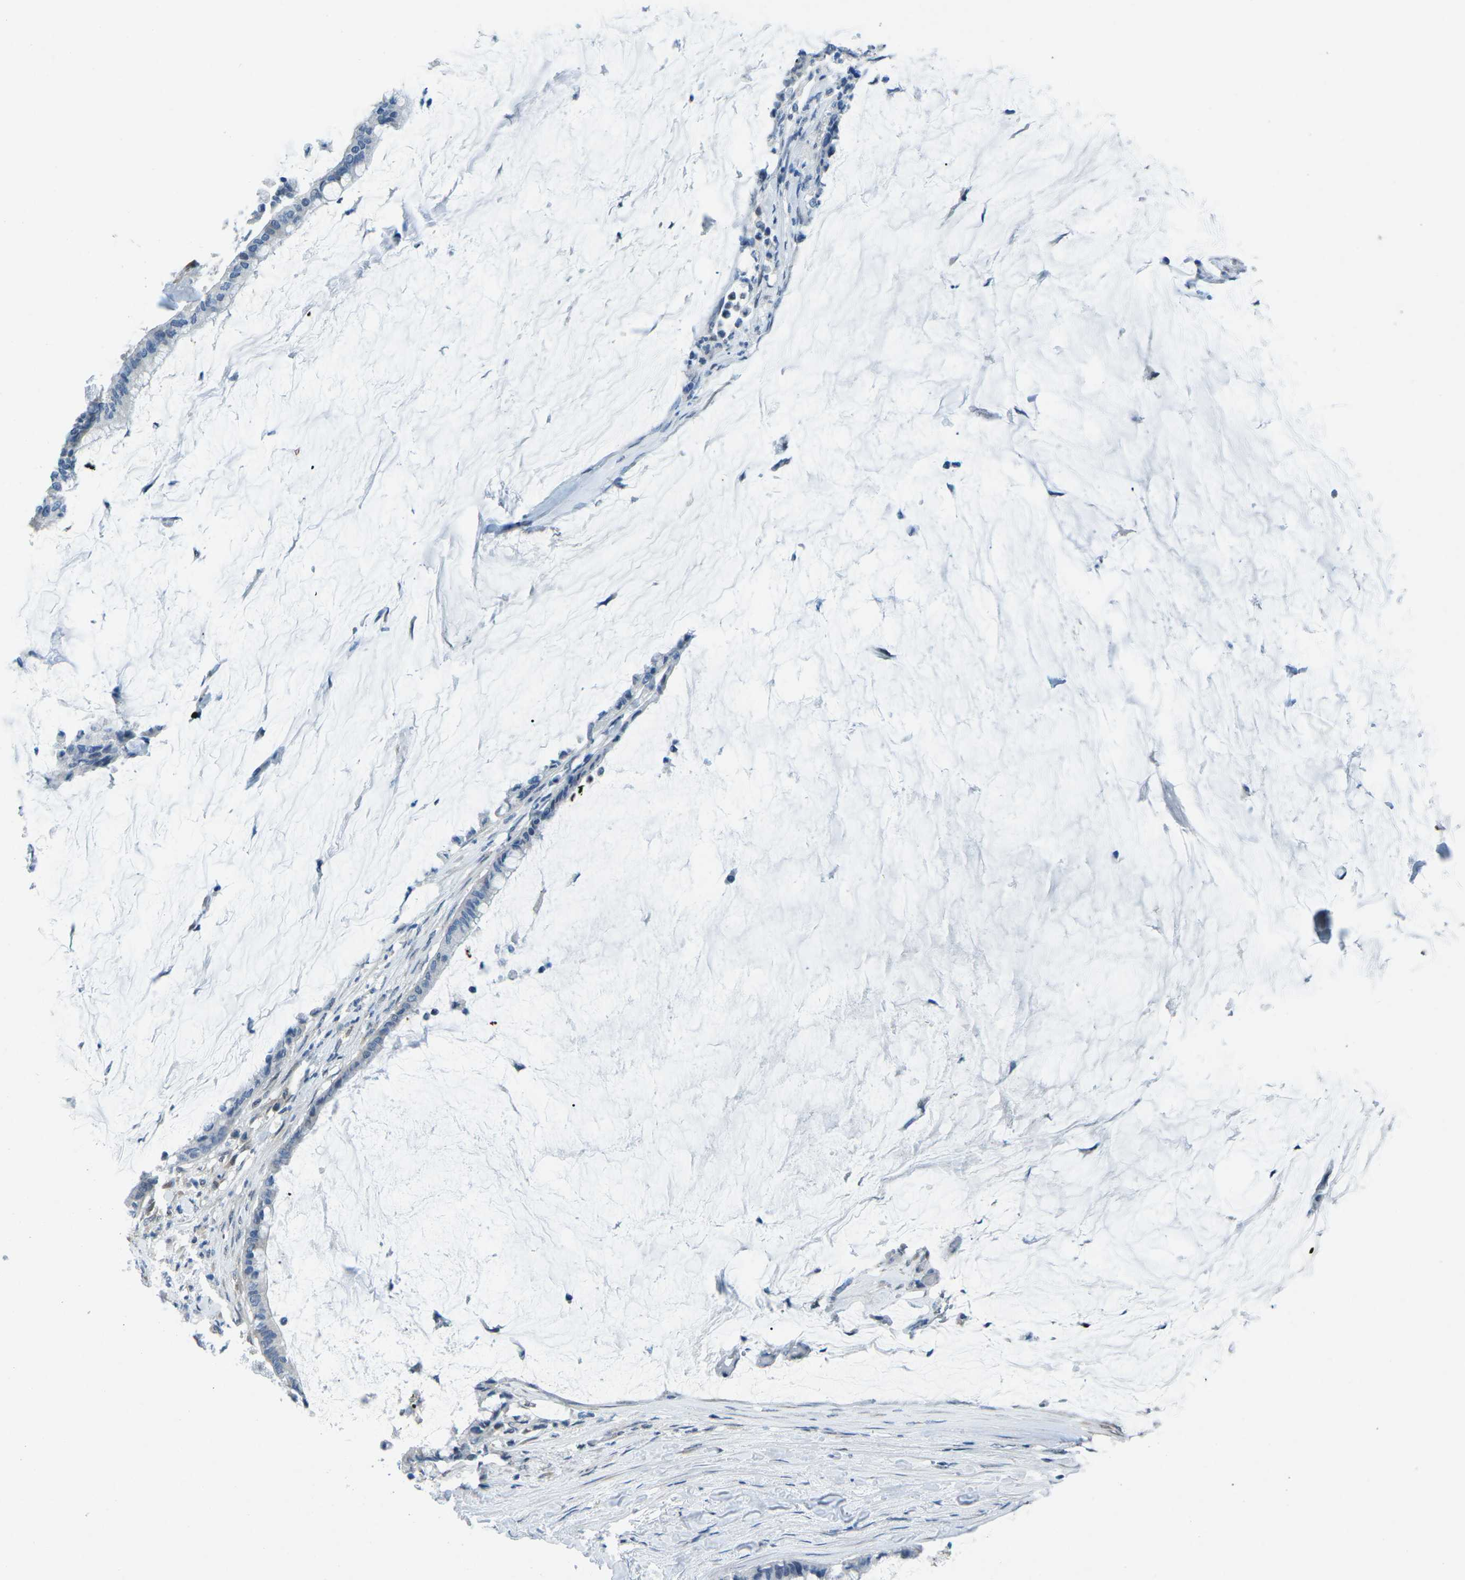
{"staining": {"intensity": "negative", "quantity": "none", "location": "none"}, "tissue": "pancreatic cancer", "cell_type": "Tumor cells", "image_type": "cancer", "snomed": [{"axis": "morphology", "description": "Adenocarcinoma, NOS"}, {"axis": "topography", "description": "Pancreas"}], "caption": "Immunohistochemistry (IHC) image of human pancreatic cancer (adenocarcinoma) stained for a protein (brown), which exhibits no positivity in tumor cells. (Stains: DAB immunohistochemistry (IHC) with hematoxylin counter stain, Microscopy: brightfield microscopy at high magnification).", "gene": "MBNL1", "patient": {"sex": "male", "age": 41}}